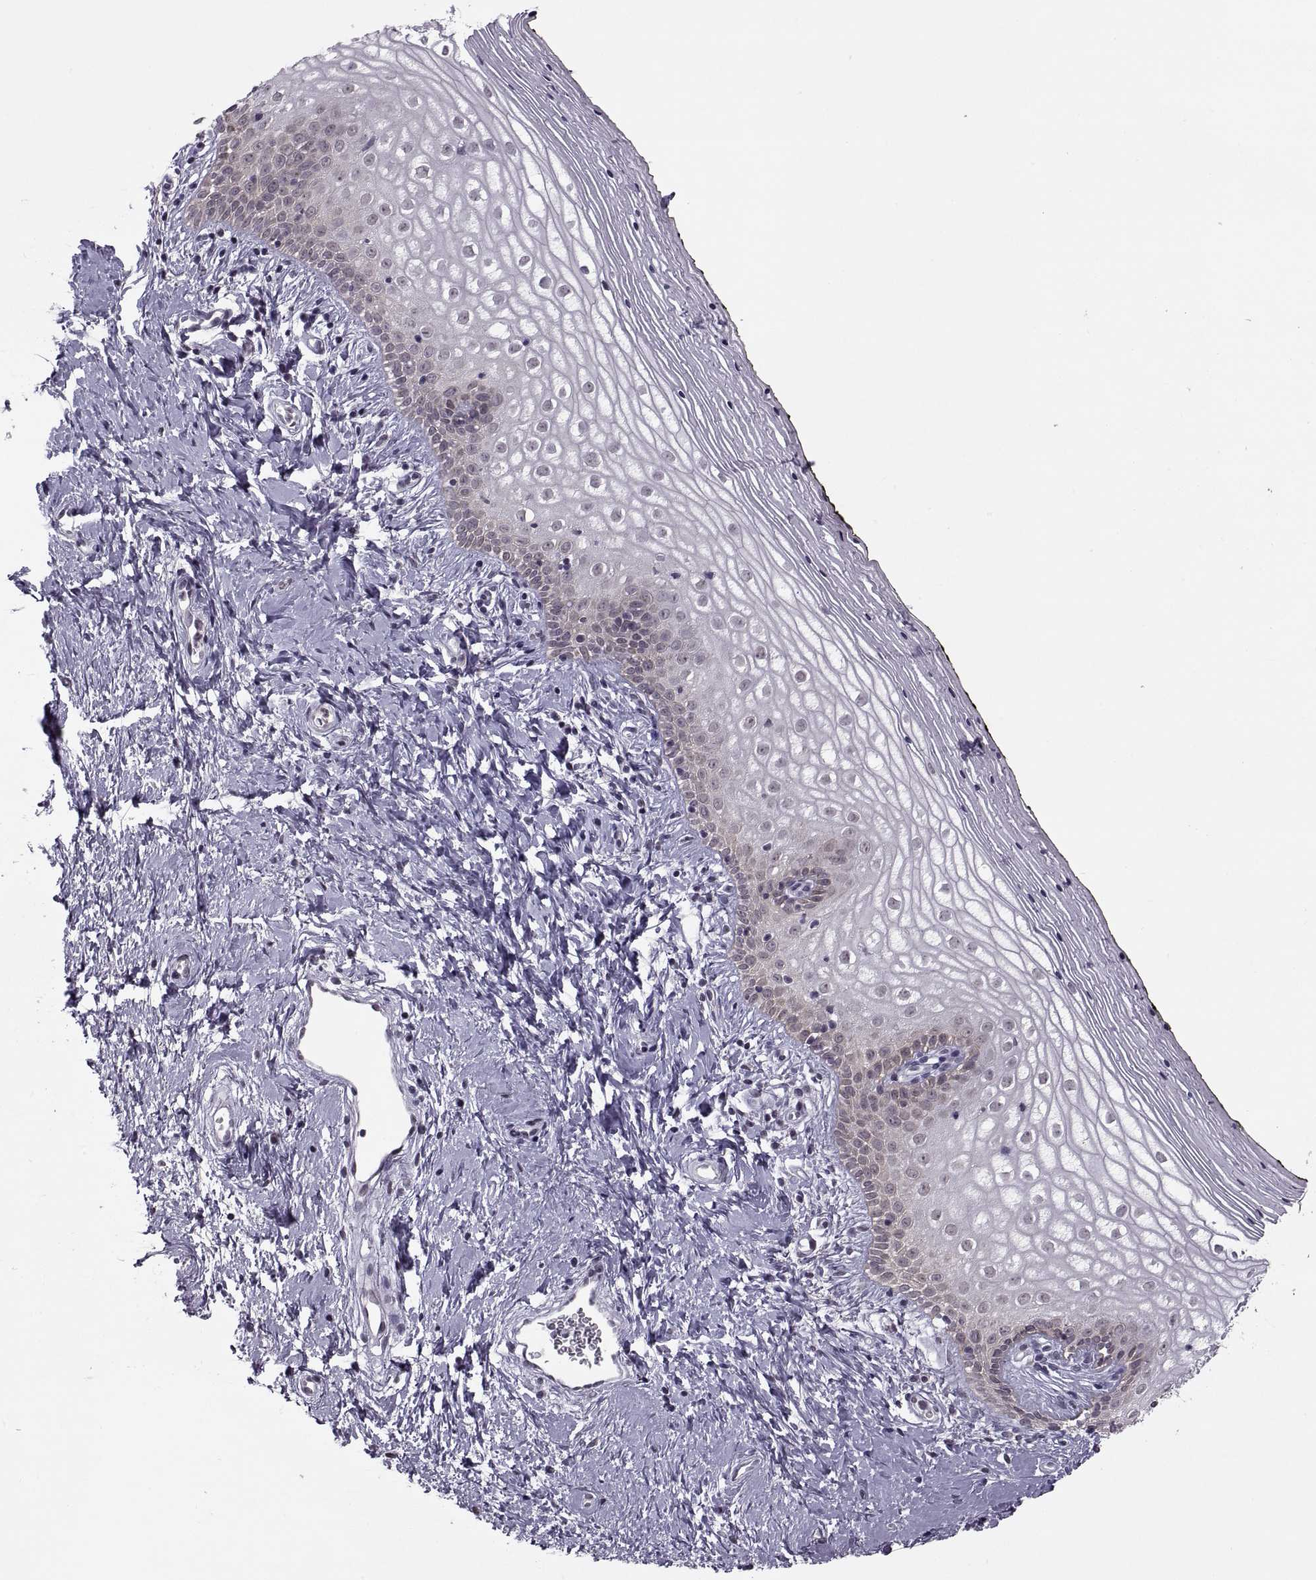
{"staining": {"intensity": "negative", "quantity": "none", "location": "none"}, "tissue": "vagina", "cell_type": "Squamous epithelial cells", "image_type": "normal", "snomed": [{"axis": "morphology", "description": "Normal tissue, NOS"}, {"axis": "topography", "description": "Vagina"}], "caption": "Squamous epithelial cells are negative for protein expression in normal human vagina. (DAB IHC visualized using brightfield microscopy, high magnification).", "gene": "OTP", "patient": {"sex": "female", "age": 47}}